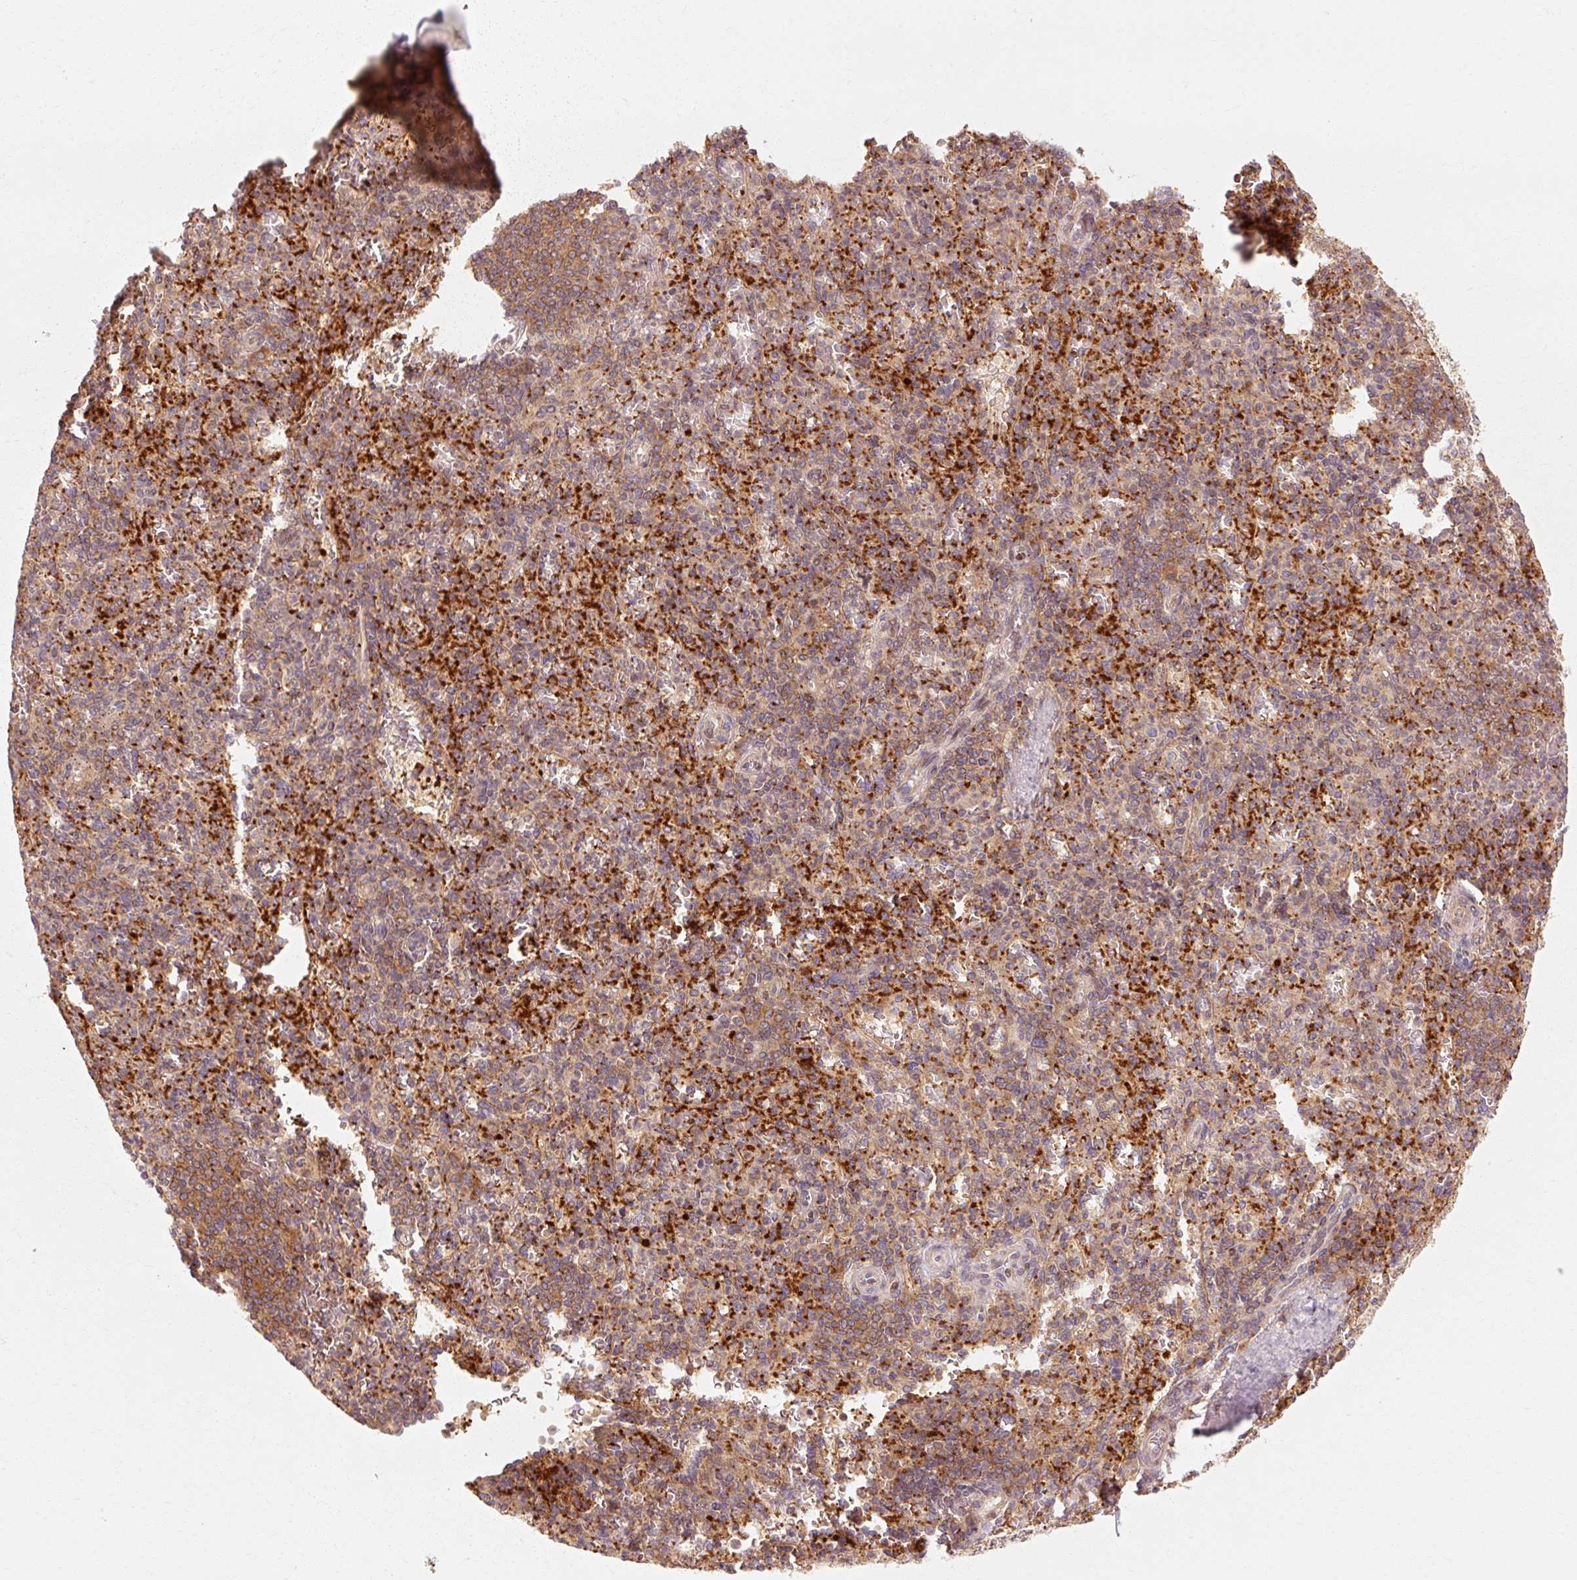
{"staining": {"intensity": "moderate", "quantity": "<25%", "location": "cytoplasmic/membranous"}, "tissue": "spleen", "cell_type": "Cells in red pulp", "image_type": "normal", "snomed": [{"axis": "morphology", "description": "Normal tissue, NOS"}, {"axis": "topography", "description": "Spleen"}], "caption": "Spleen stained for a protein displays moderate cytoplasmic/membranous positivity in cells in red pulp. The protein of interest is stained brown, and the nuclei are stained in blue (DAB IHC with brightfield microscopy, high magnification).", "gene": "CTNNA1", "patient": {"sex": "female", "age": 74}}